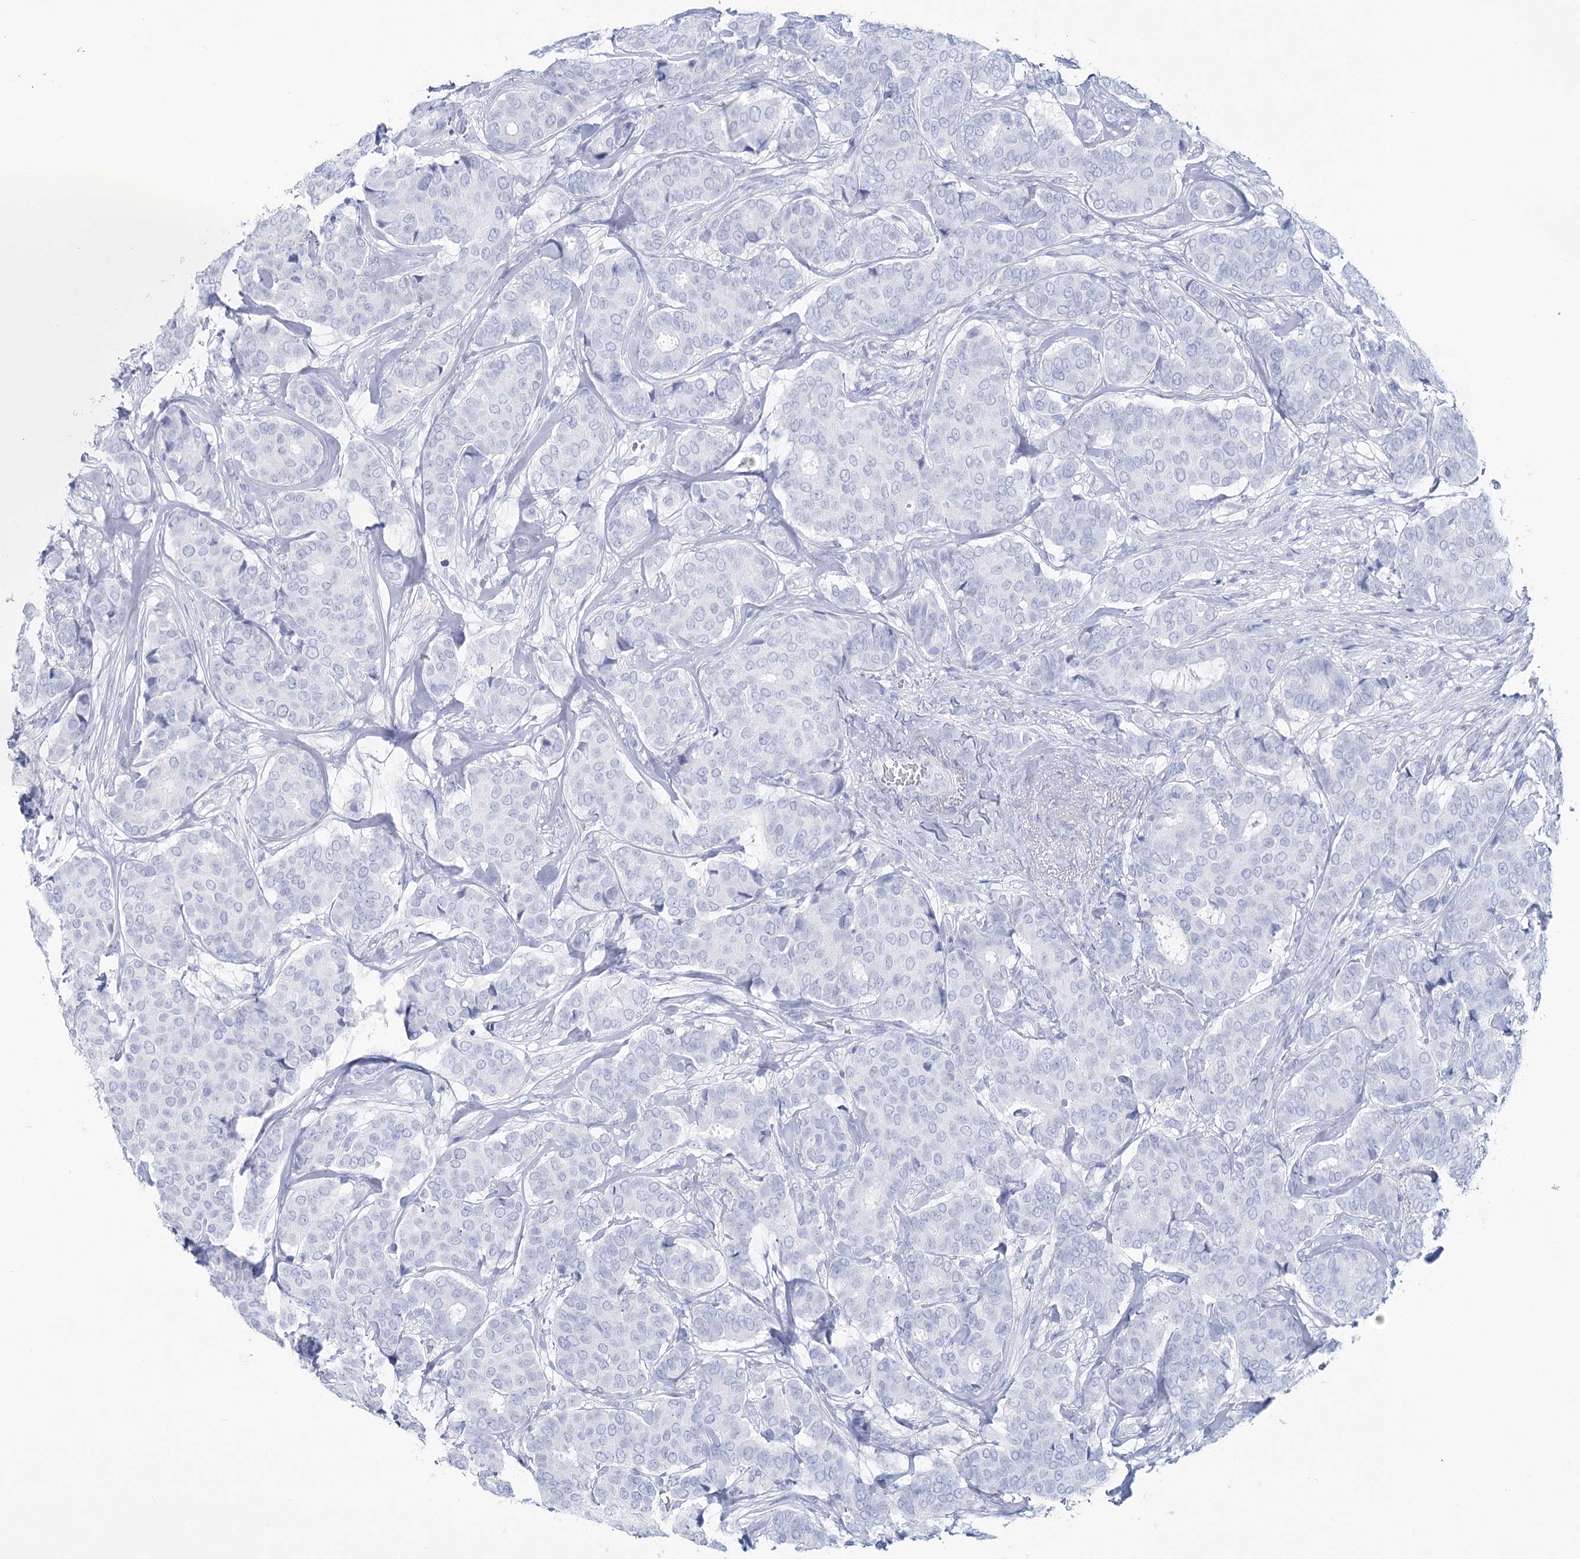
{"staining": {"intensity": "negative", "quantity": "none", "location": "none"}, "tissue": "breast cancer", "cell_type": "Tumor cells", "image_type": "cancer", "snomed": [{"axis": "morphology", "description": "Duct carcinoma"}, {"axis": "topography", "description": "Breast"}], "caption": "Human breast cancer (invasive ductal carcinoma) stained for a protein using immunohistochemistry displays no expression in tumor cells.", "gene": "CCDC88A", "patient": {"sex": "female", "age": 75}}